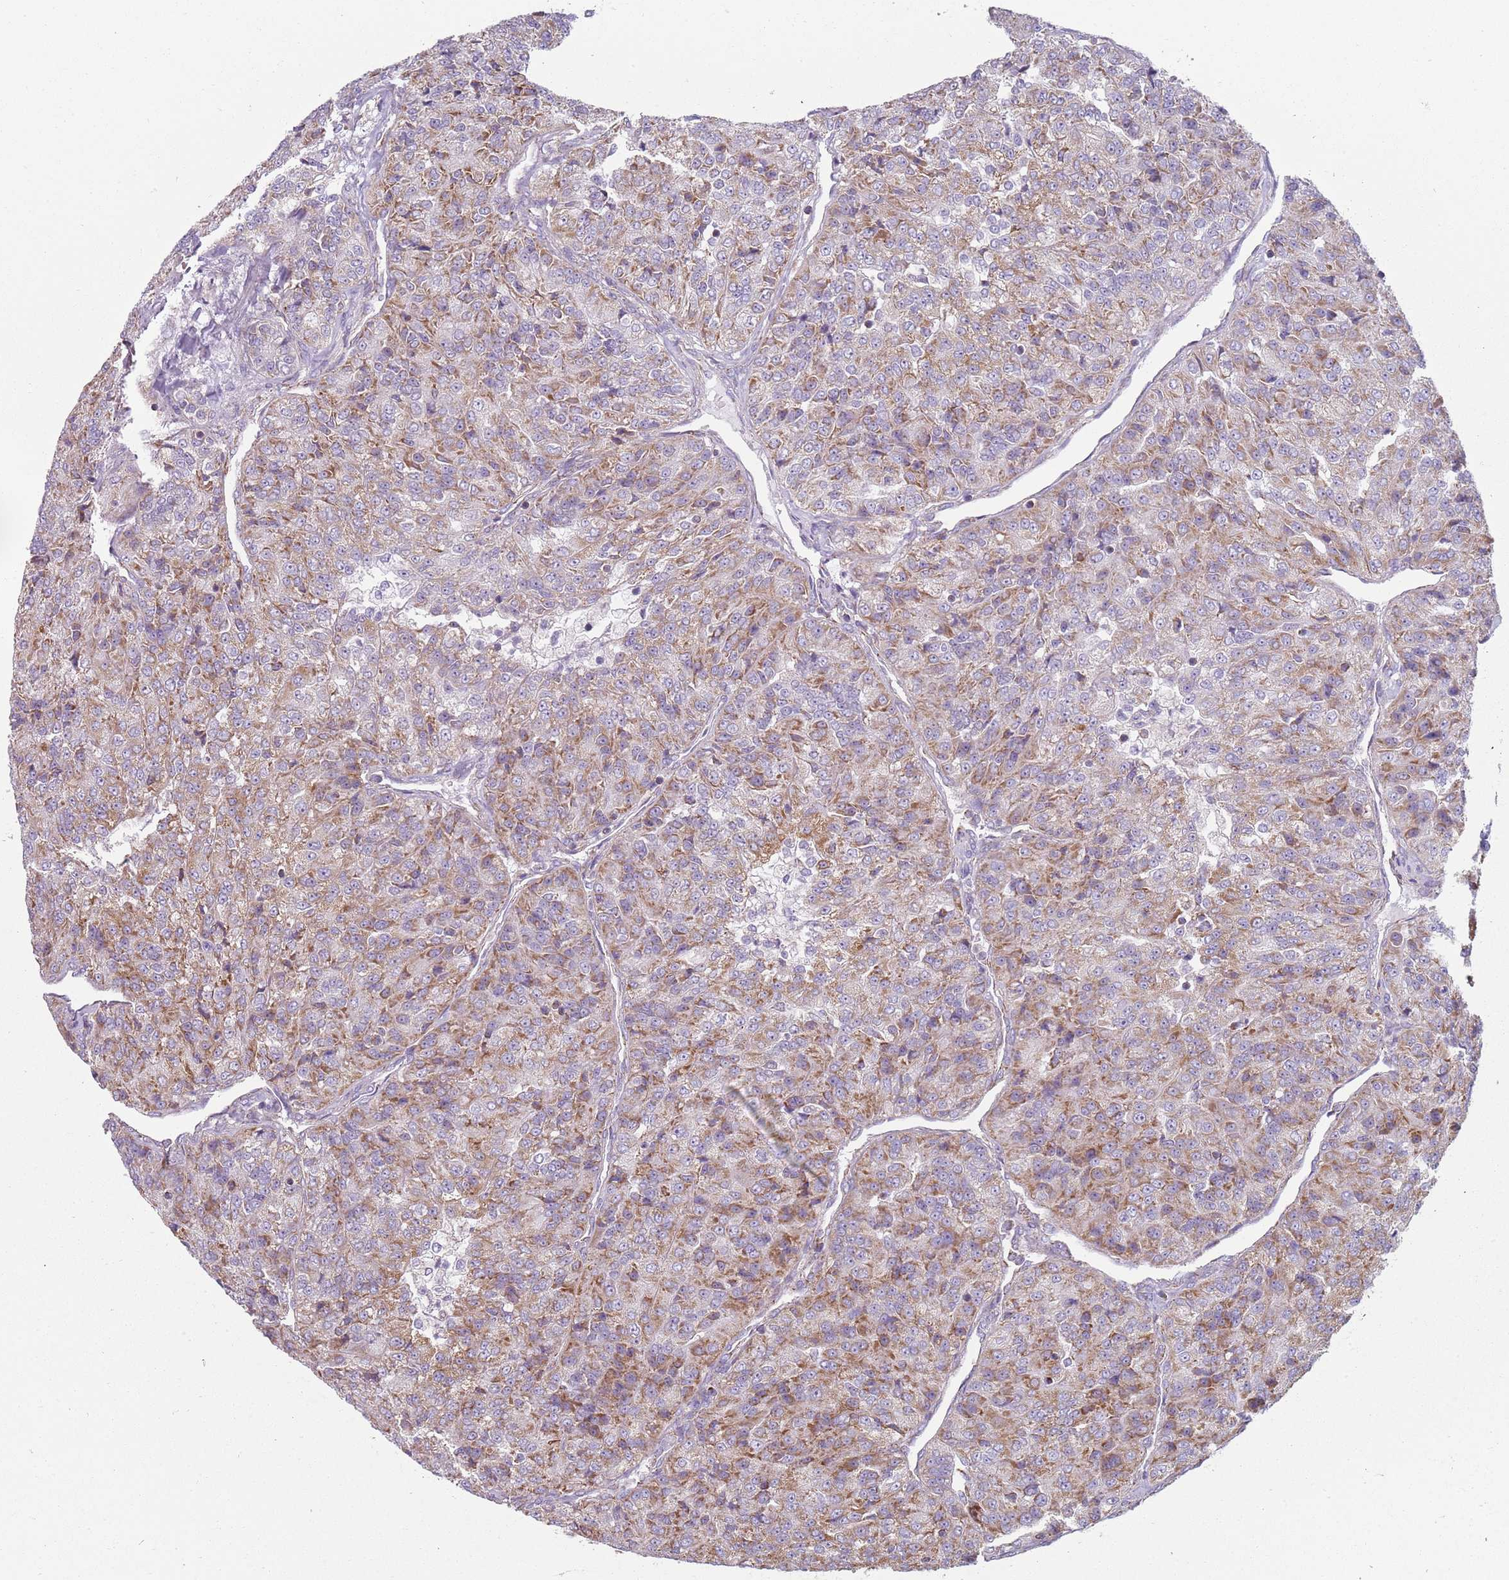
{"staining": {"intensity": "moderate", "quantity": "25%-75%", "location": "cytoplasmic/membranous"}, "tissue": "renal cancer", "cell_type": "Tumor cells", "image_type": "cancer", "snomed": [{"axis": "morphology", "description": "Adenocarcinoma, NOS"}, {"axis": "topography", "description": "Kidney"}], "caption": "This micrograph exhibits renal adenocarcinoma stained with immunohistochemistry to label a protein in brown. The cytoplasmic/membranous of tumor cells show moderate positivity for the protein. Nuclei are counter-stained blue.", "gene": "GAS8", "patient": {"sex": "female", "age": 63}}